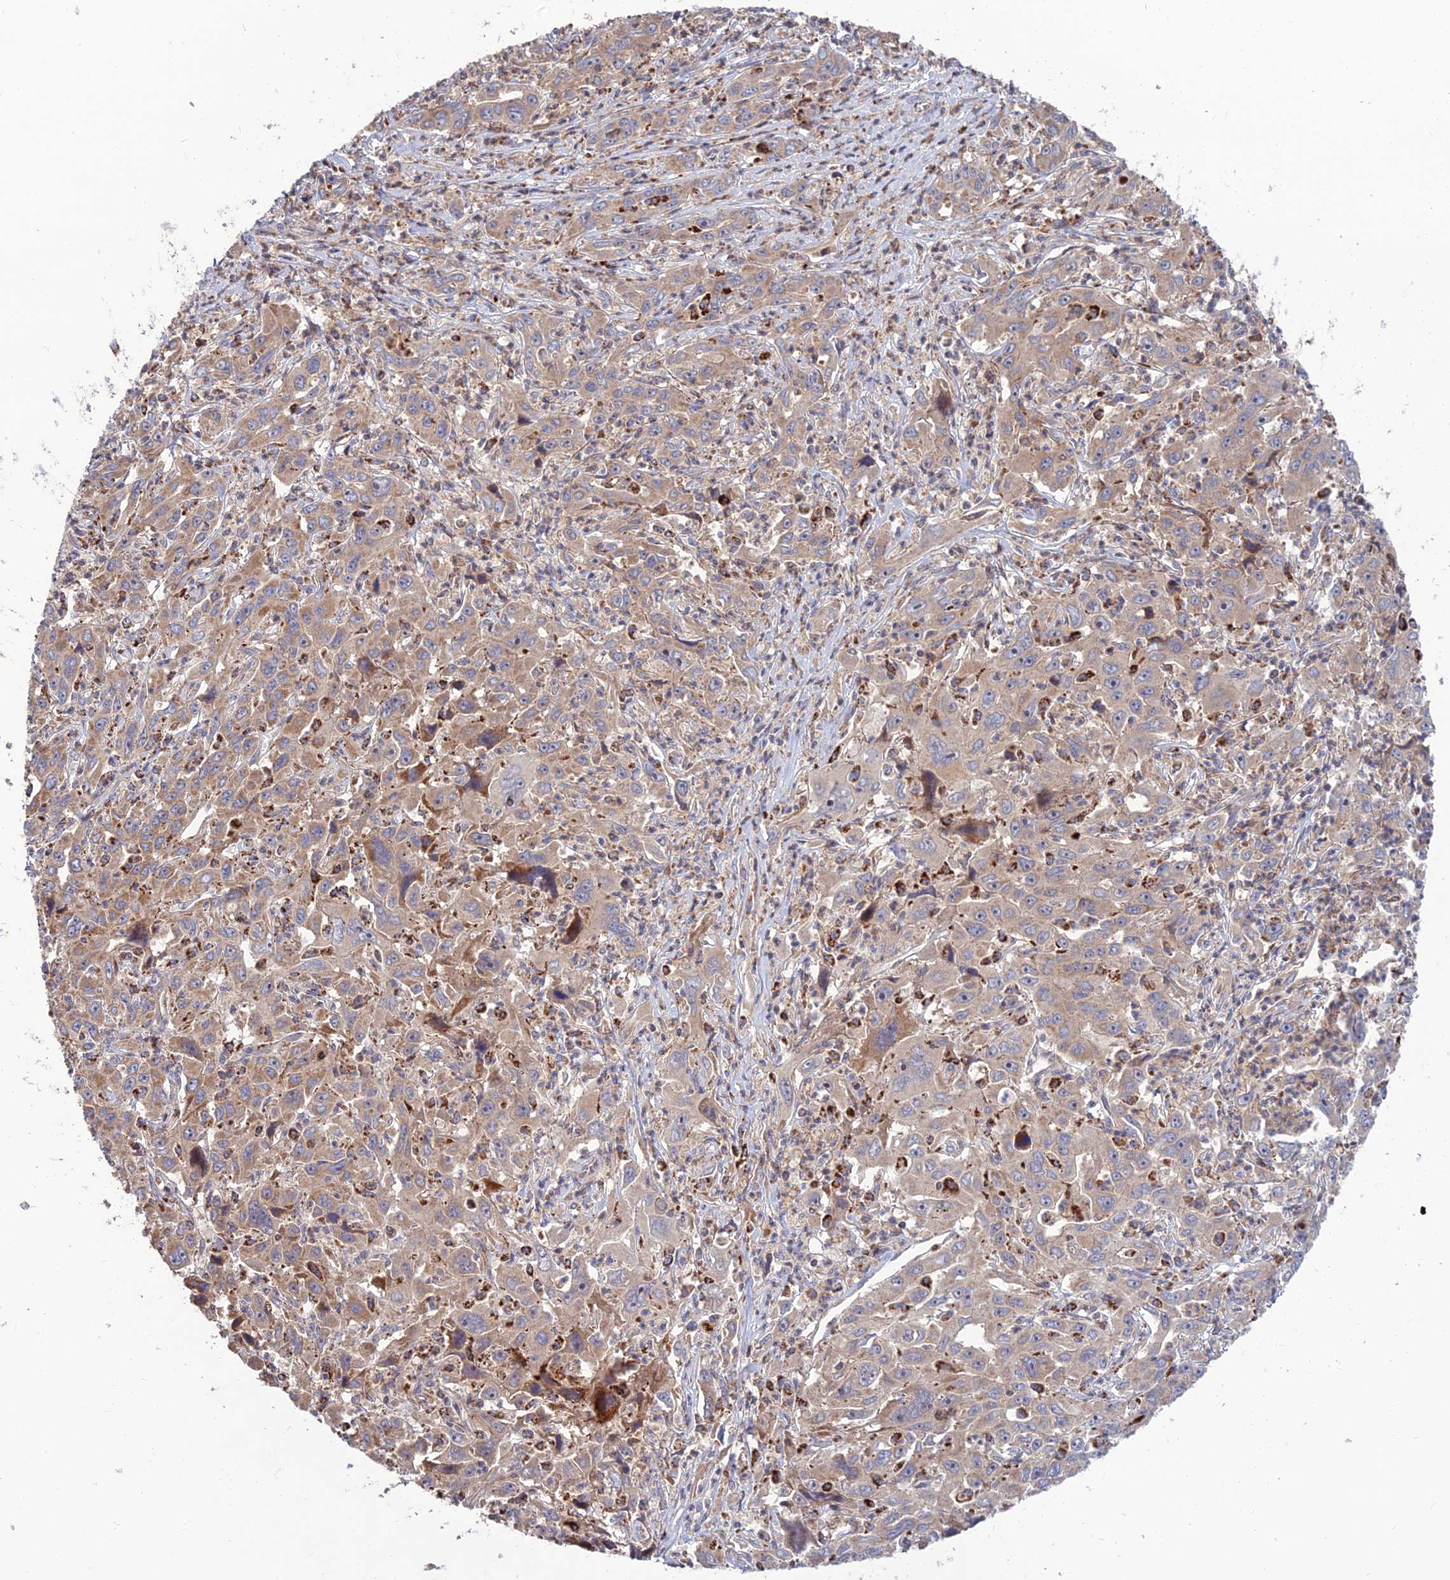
{"staining": {"intensity": "moderate", "quantity": "<25%", "location": "cytoplasmic/membranous"}, "tissue": "liver cancer", "cell_type": "Tumor cells", "image_type": "cancer", "snomed": [{"axis": "morphology", "description": "Carcinoma, Hepatocellular, NOS"}, {"axis": "topography", "description": "Liver"}], "caption": "Immunohistochemical staining of liver hepatocellular carcinoma shows low levels of moderate cytoplasmic/membranous protein expression in about <25% of tumor cells. (Brightfield microscopy of DAB IHC at high magnification).", "gene": "RIC8B", "patient": {"sex": "male", "age": 63}}